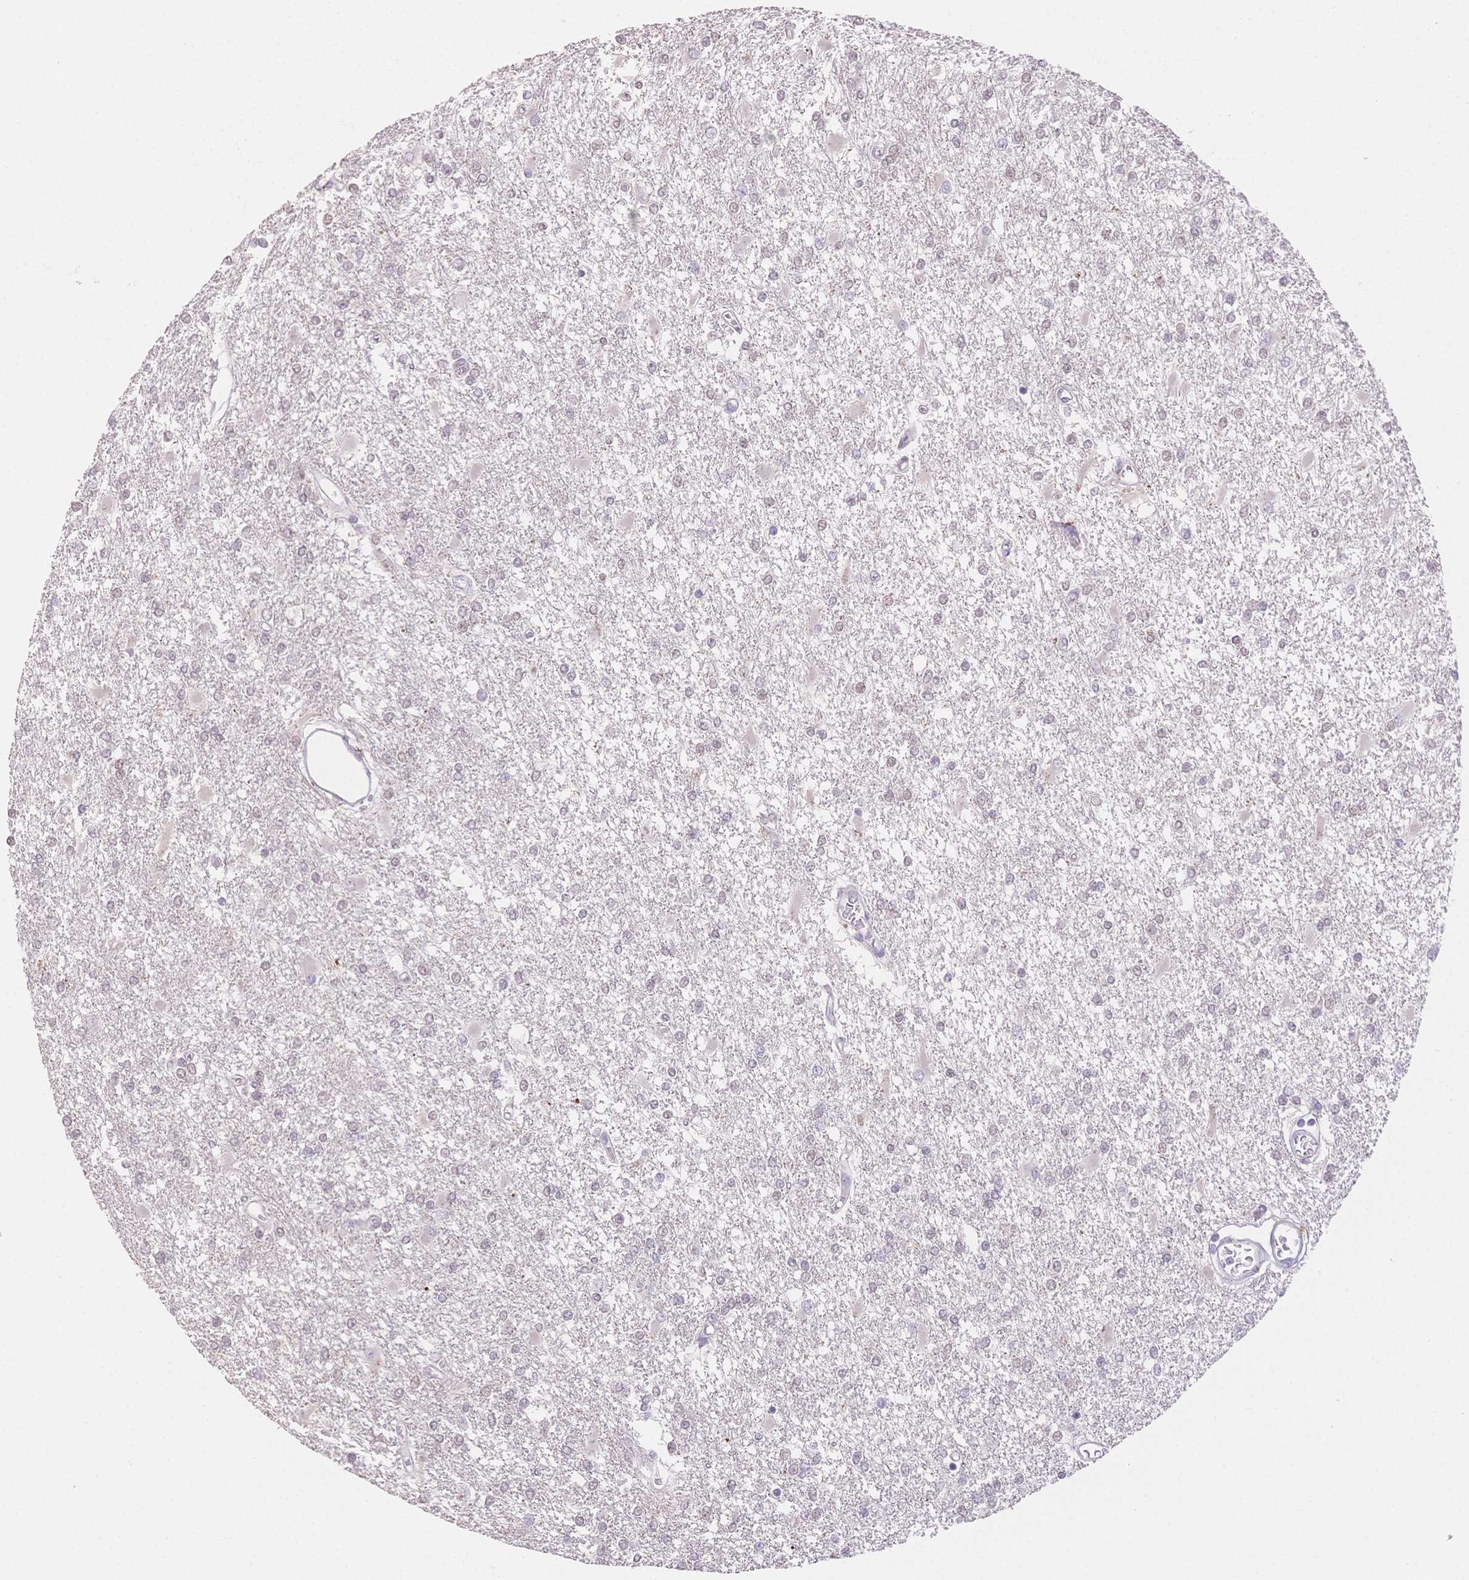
{"staining": {"intensity": "negative", "quantity": "none", "location": "none"}, "tissue": "glioma", "cell_type": "Tumor cells", "image_type": "cancer", "snomed": [{"axis": "morphology", "description": "Glioma, malignant, High grade"}, {"axis": "topography", "description": "Cerebral cortex"}], "caption": "IHC photomicrograph of neoplastic tissue: human malignant glioma (high-grade) stained with DAB exhibits no significant protein expression in tumor cells. Nuclei are stained in blue.", "gene": "SUV39H2", "patient": {"sex": "male", "age": 79}}